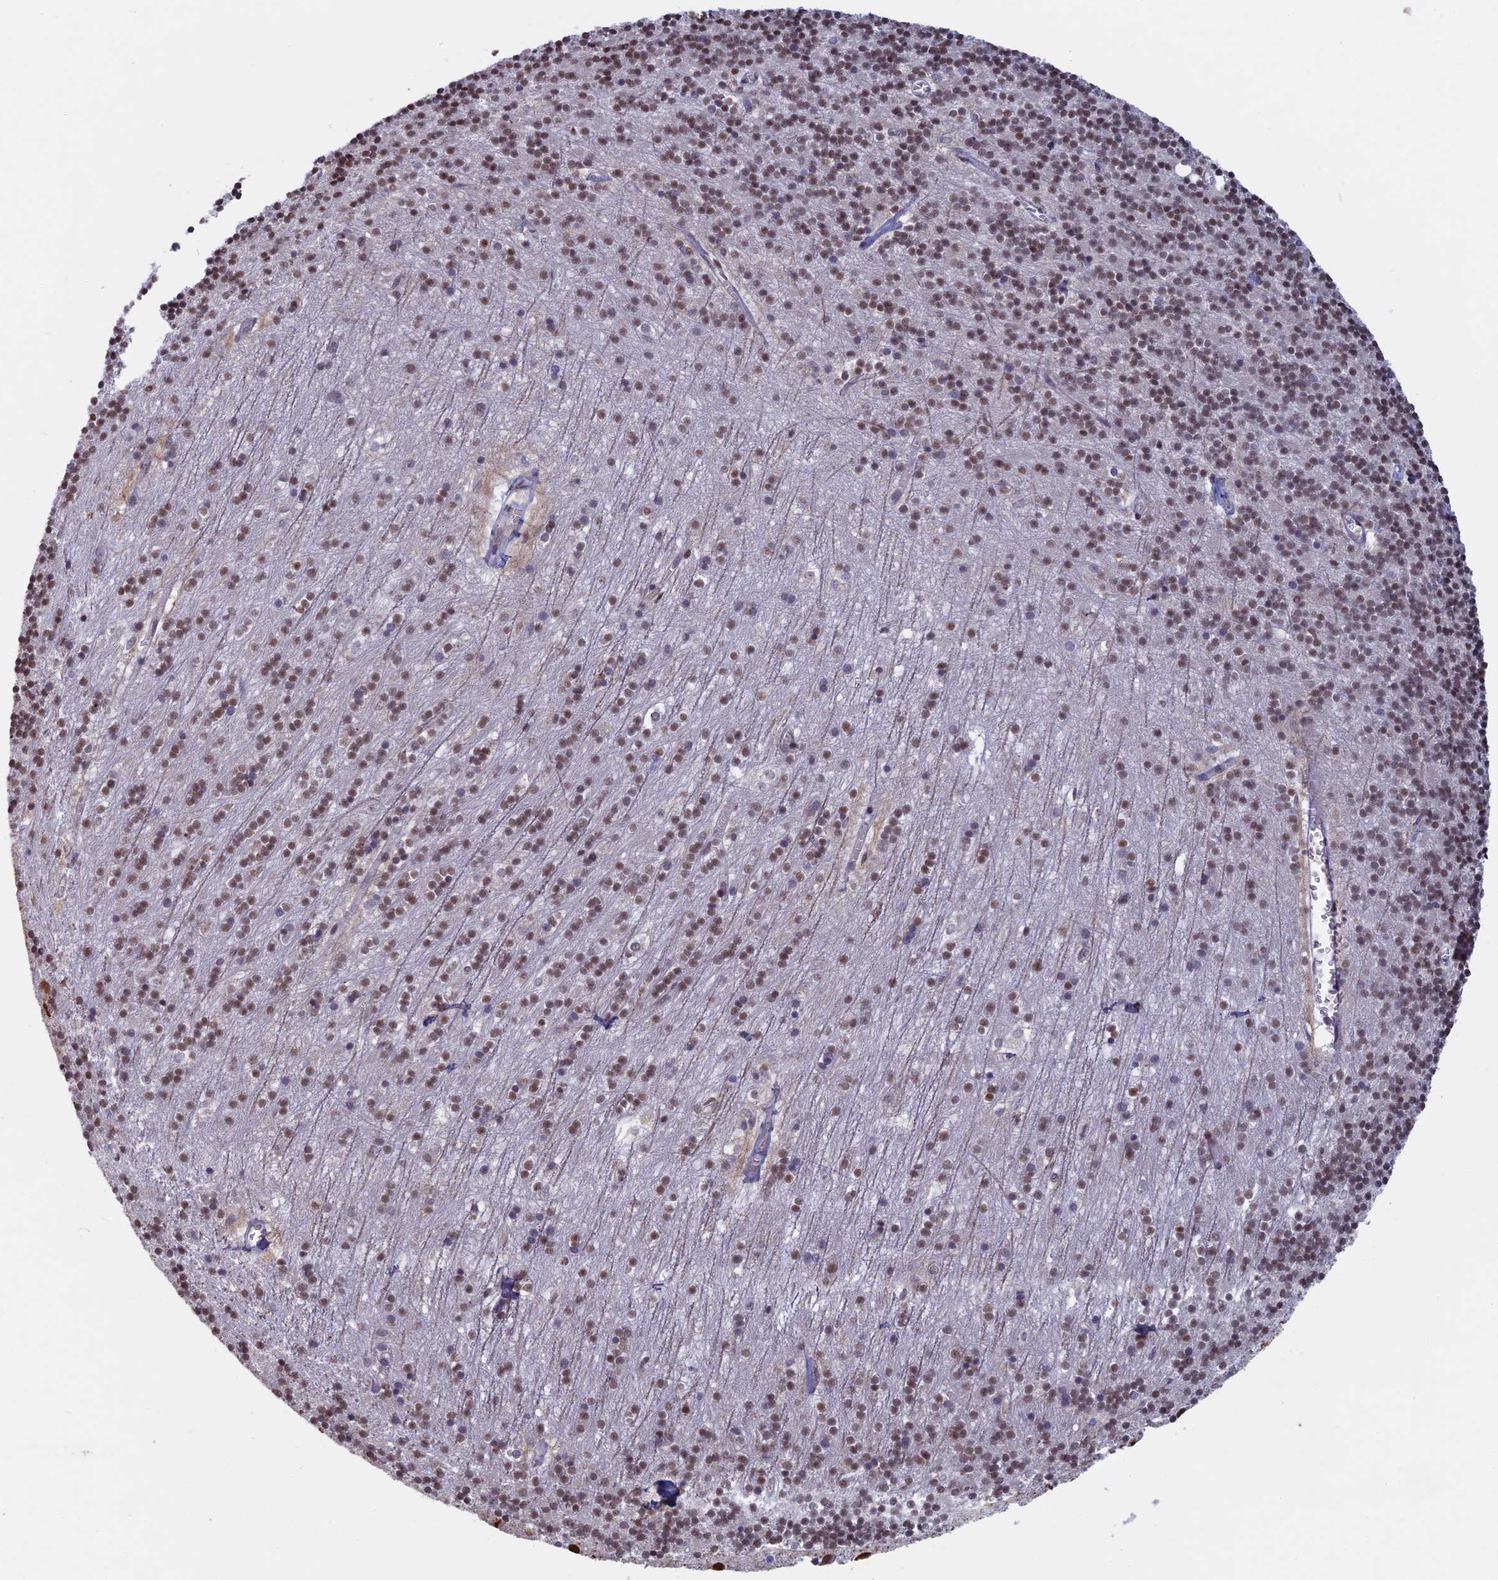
{"staining": {"intensity": "moderate", "quantity": "25%-75%", "location": "nuclear"}, "tissue": "cerebellum", "cell_type": "Cells in granular layer", "image_type": "normal", "snomed": [{"axis": "morphology", "description": "Normal tissue, NOS"}, {"axis": "topography", "description": "Cerebellum"}], "caption": "The histopathology image reveals staining of unremarkable cerebellum, revealing moderate nuclear protein staining (brown color) within cells in granular layer.", "gene": "SPIRE1", "patient": {"sex": "male", "age": 54}}